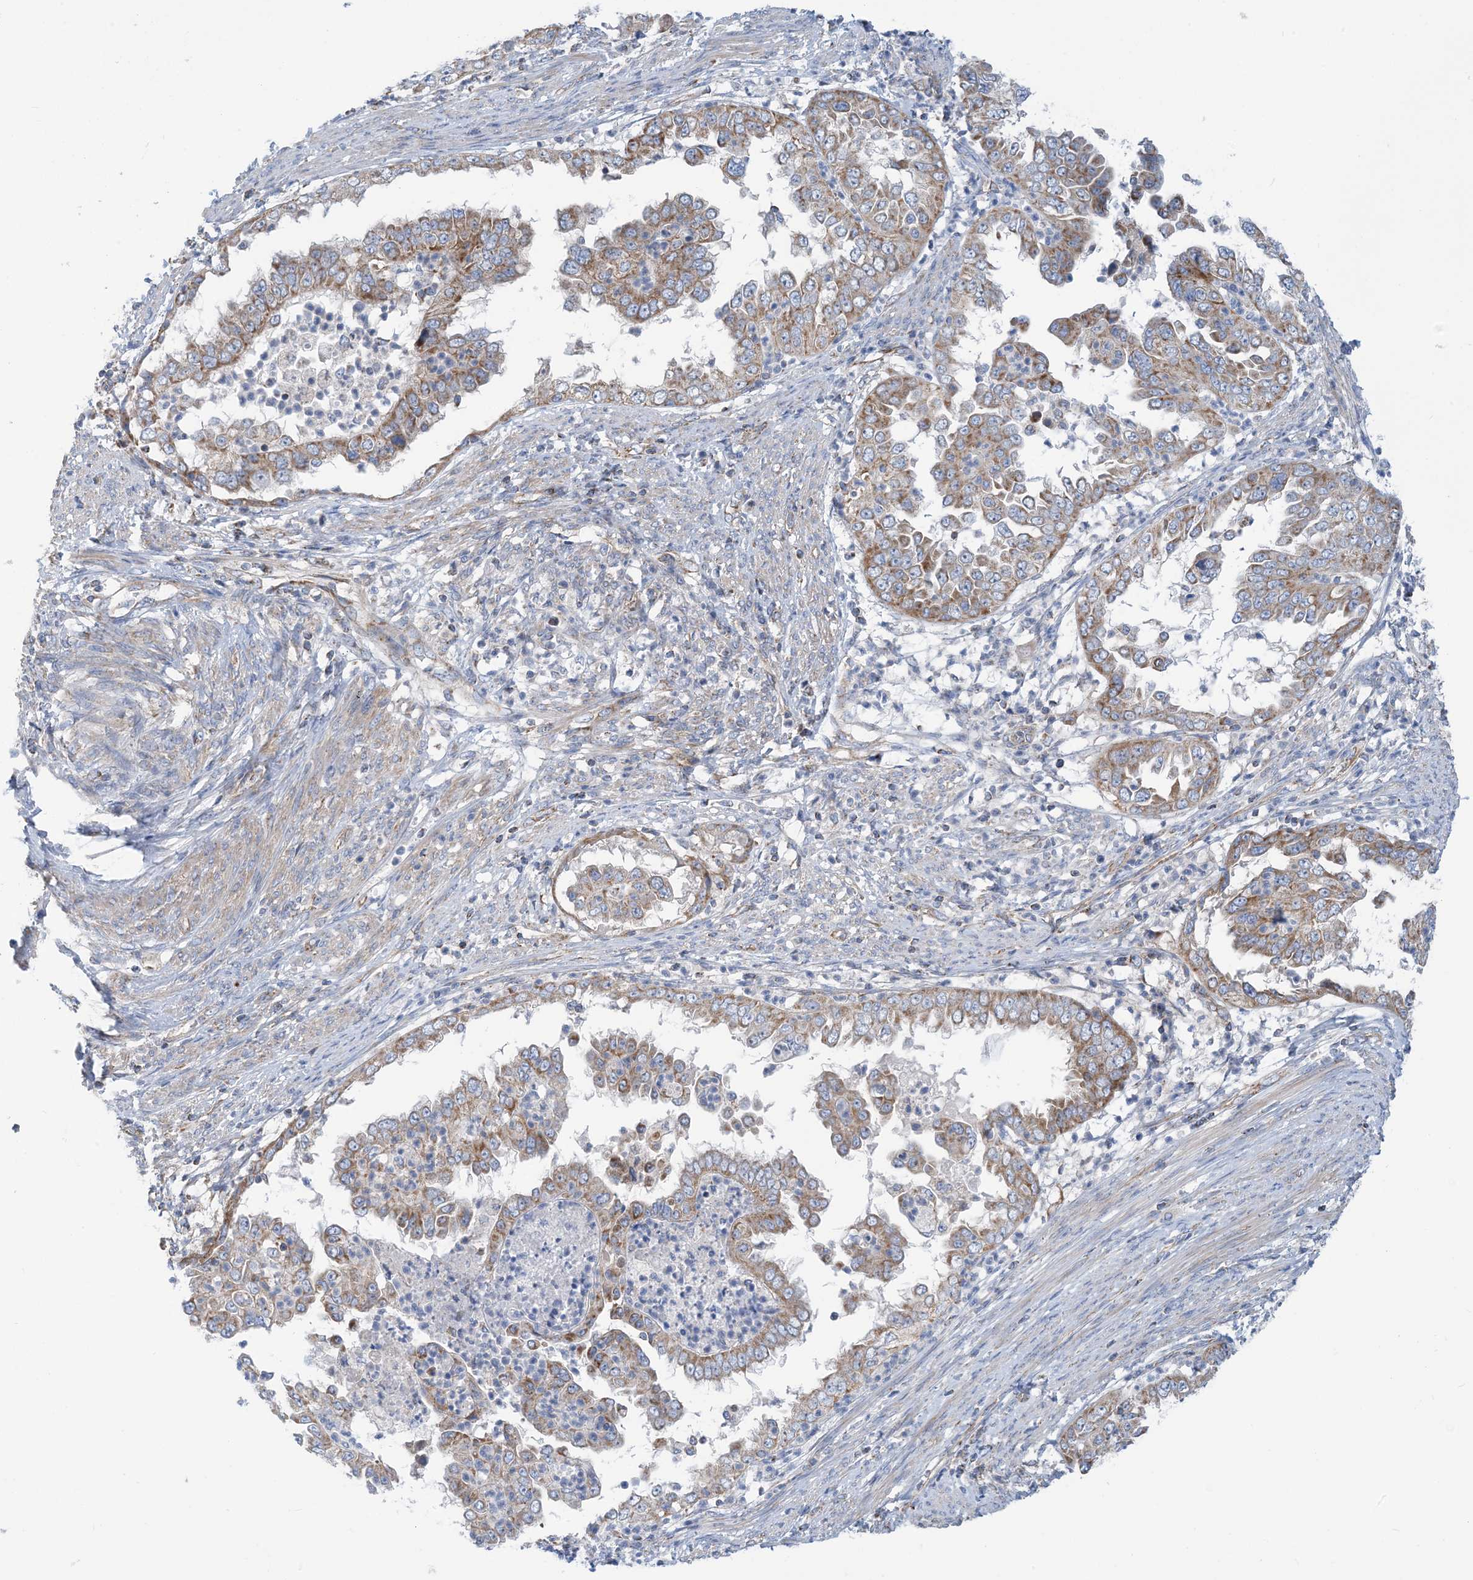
{"staining": {"intensity": "moderate", "quantity": ">75%", "location": "cytoplasmic/membranous"}, "tissue": "endometrial cancer", "cell_type": "Tumor cells", "image_type": "cancer", "snomed": [{"axis": "morphology", "description": "Adenocarcinoma, NOS"}, {"axis": "topography", "description": "Endometrium"}], "caption": "A photomicrograph of endometrial adenocarcinoma stained for a protein reveals moderate cytoplasmic/membranous brown staining in tumor cells.", "gene": "PHOSPHO2", "patient": {"sex": "female", "age": 85}}